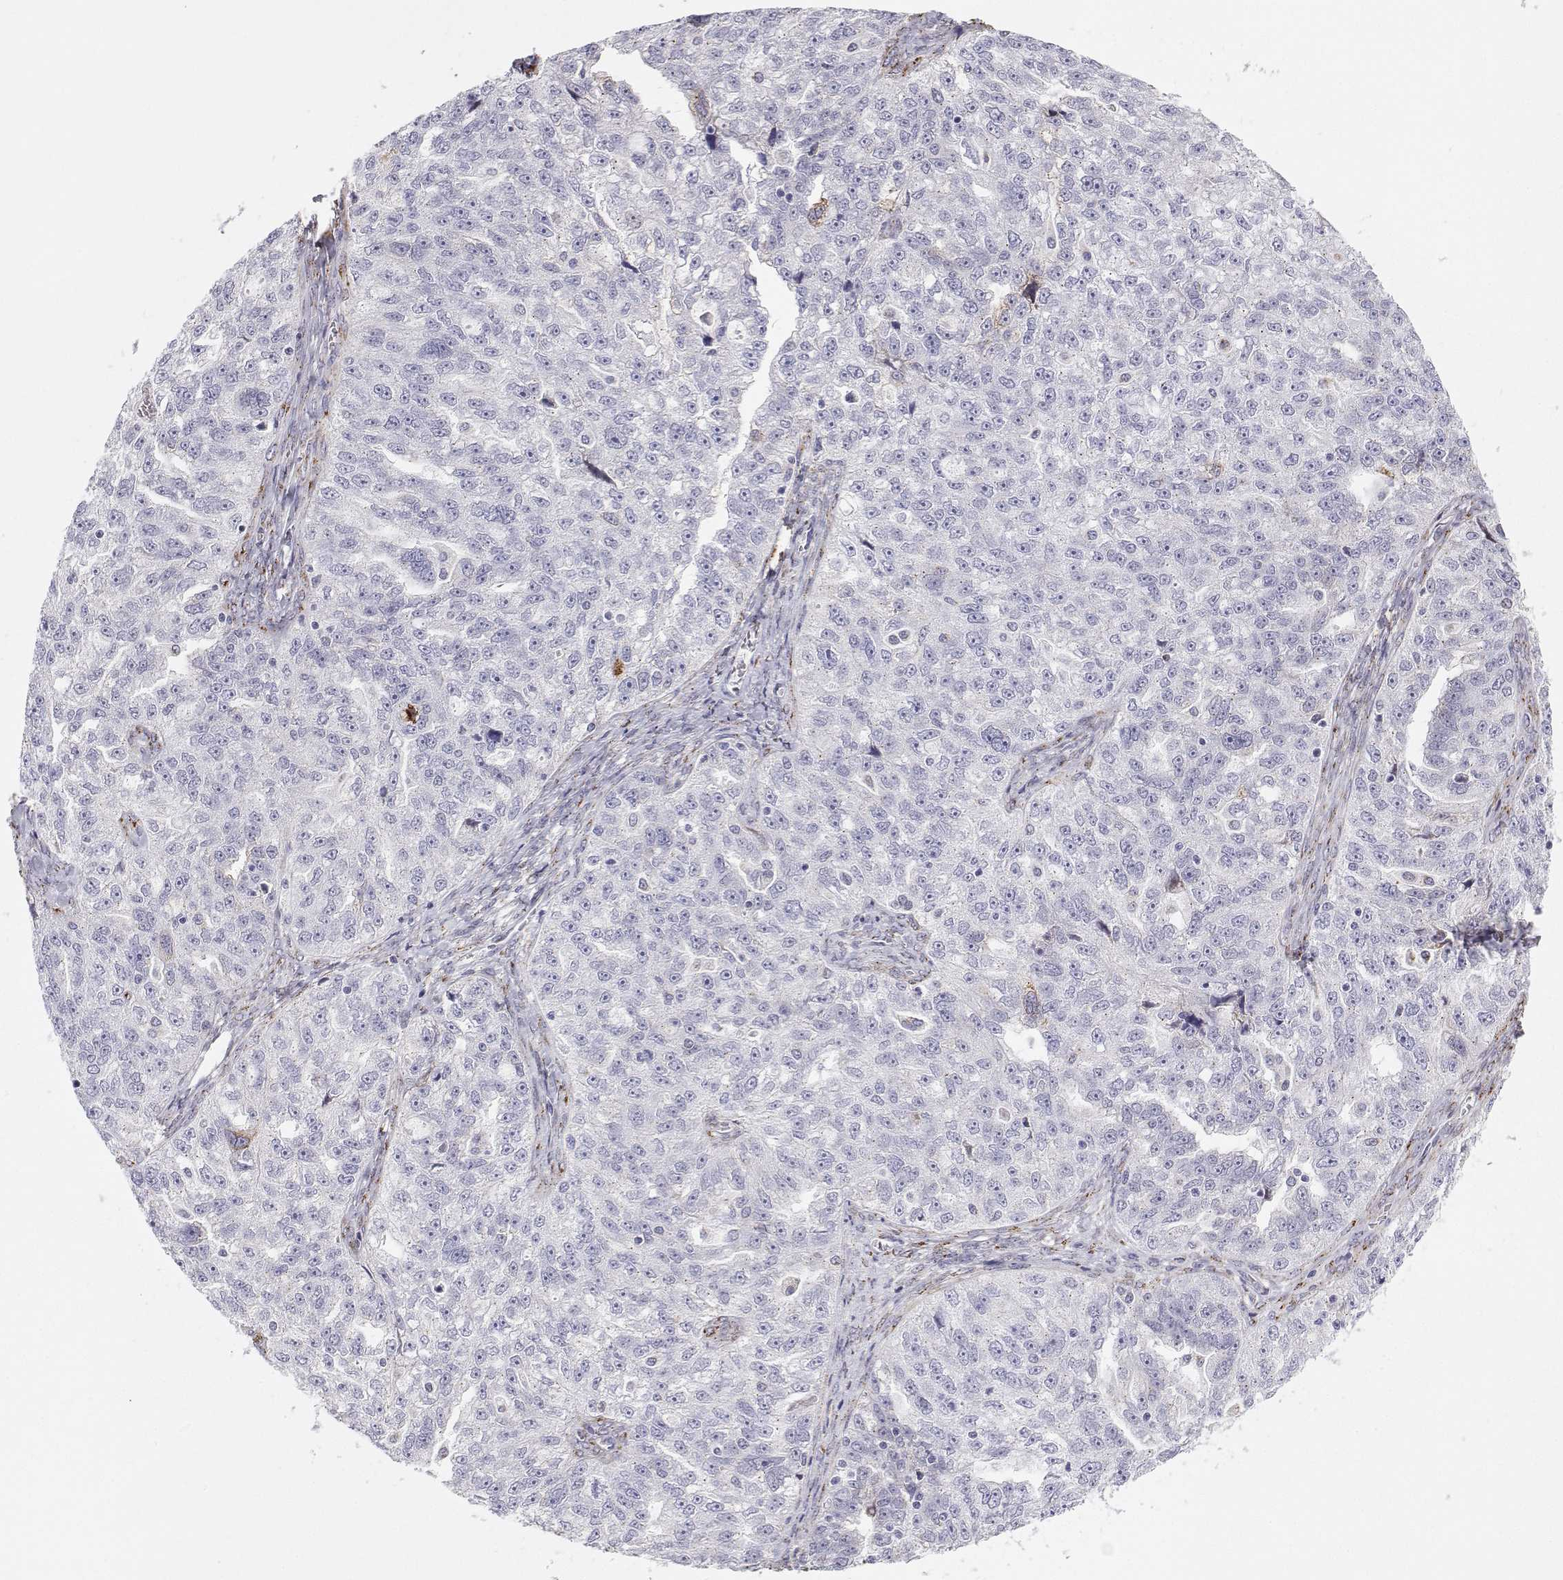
{"staining": {"intensity": "negative", "quantity": "none", "location": "none"}, "tissue": "ovarian cancer", "cell_type": "Tumor cells", "image_type": "cancer", "snomed": [{"axis": "morphology", "description": "Cystadenocarcinoma, serous, NOS"}, {"axis": "topography", "description": "Ovary"}], "caption": "This is a image of immunohistochemistry (IHC) staining of ovarian cancer, which shows no staining in tumor cells.", "gene": "STARD13", "patient": {"sex": "female", "age": 51}}